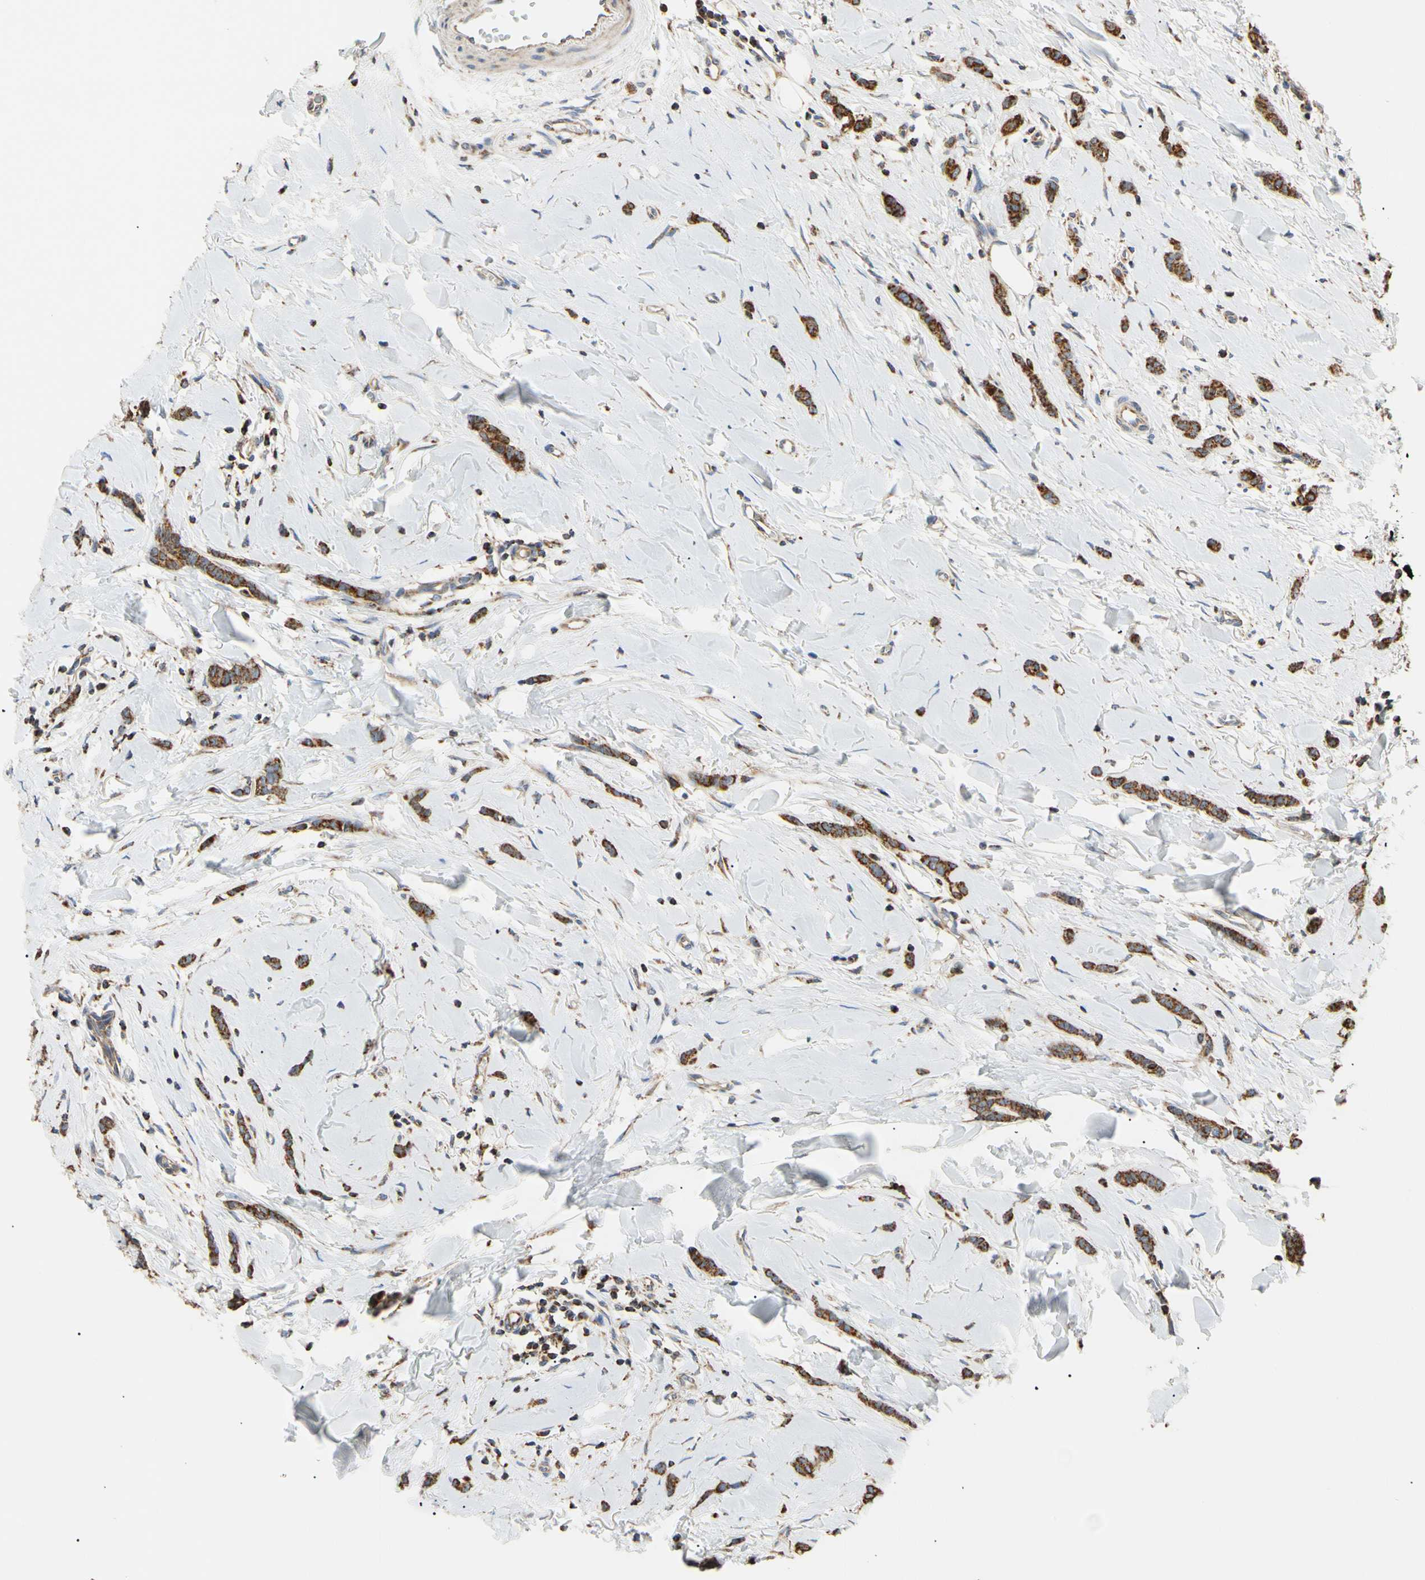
{"staining": {"intensity": "strong", "quantity": ">75%", "location": "cytoplasmic/membranous"}, "tissue": "breast cancer", "cell_type": "Tumor cells", "image_type": "cancer", "snomed": [{"axis": "morphology", "description": "Lobular carcinoma"}, {"axis": "topography", "description": "Skin"}, {"axis": "topography", "description": "Breast"}], "caption": "Strong cytoplasmic/membranous expression is identified in about >75% of tumor cells in lobular carcinoma (breast).", "gene": "PLGRKT", "patient": {"sex": "female", "age": 46}}